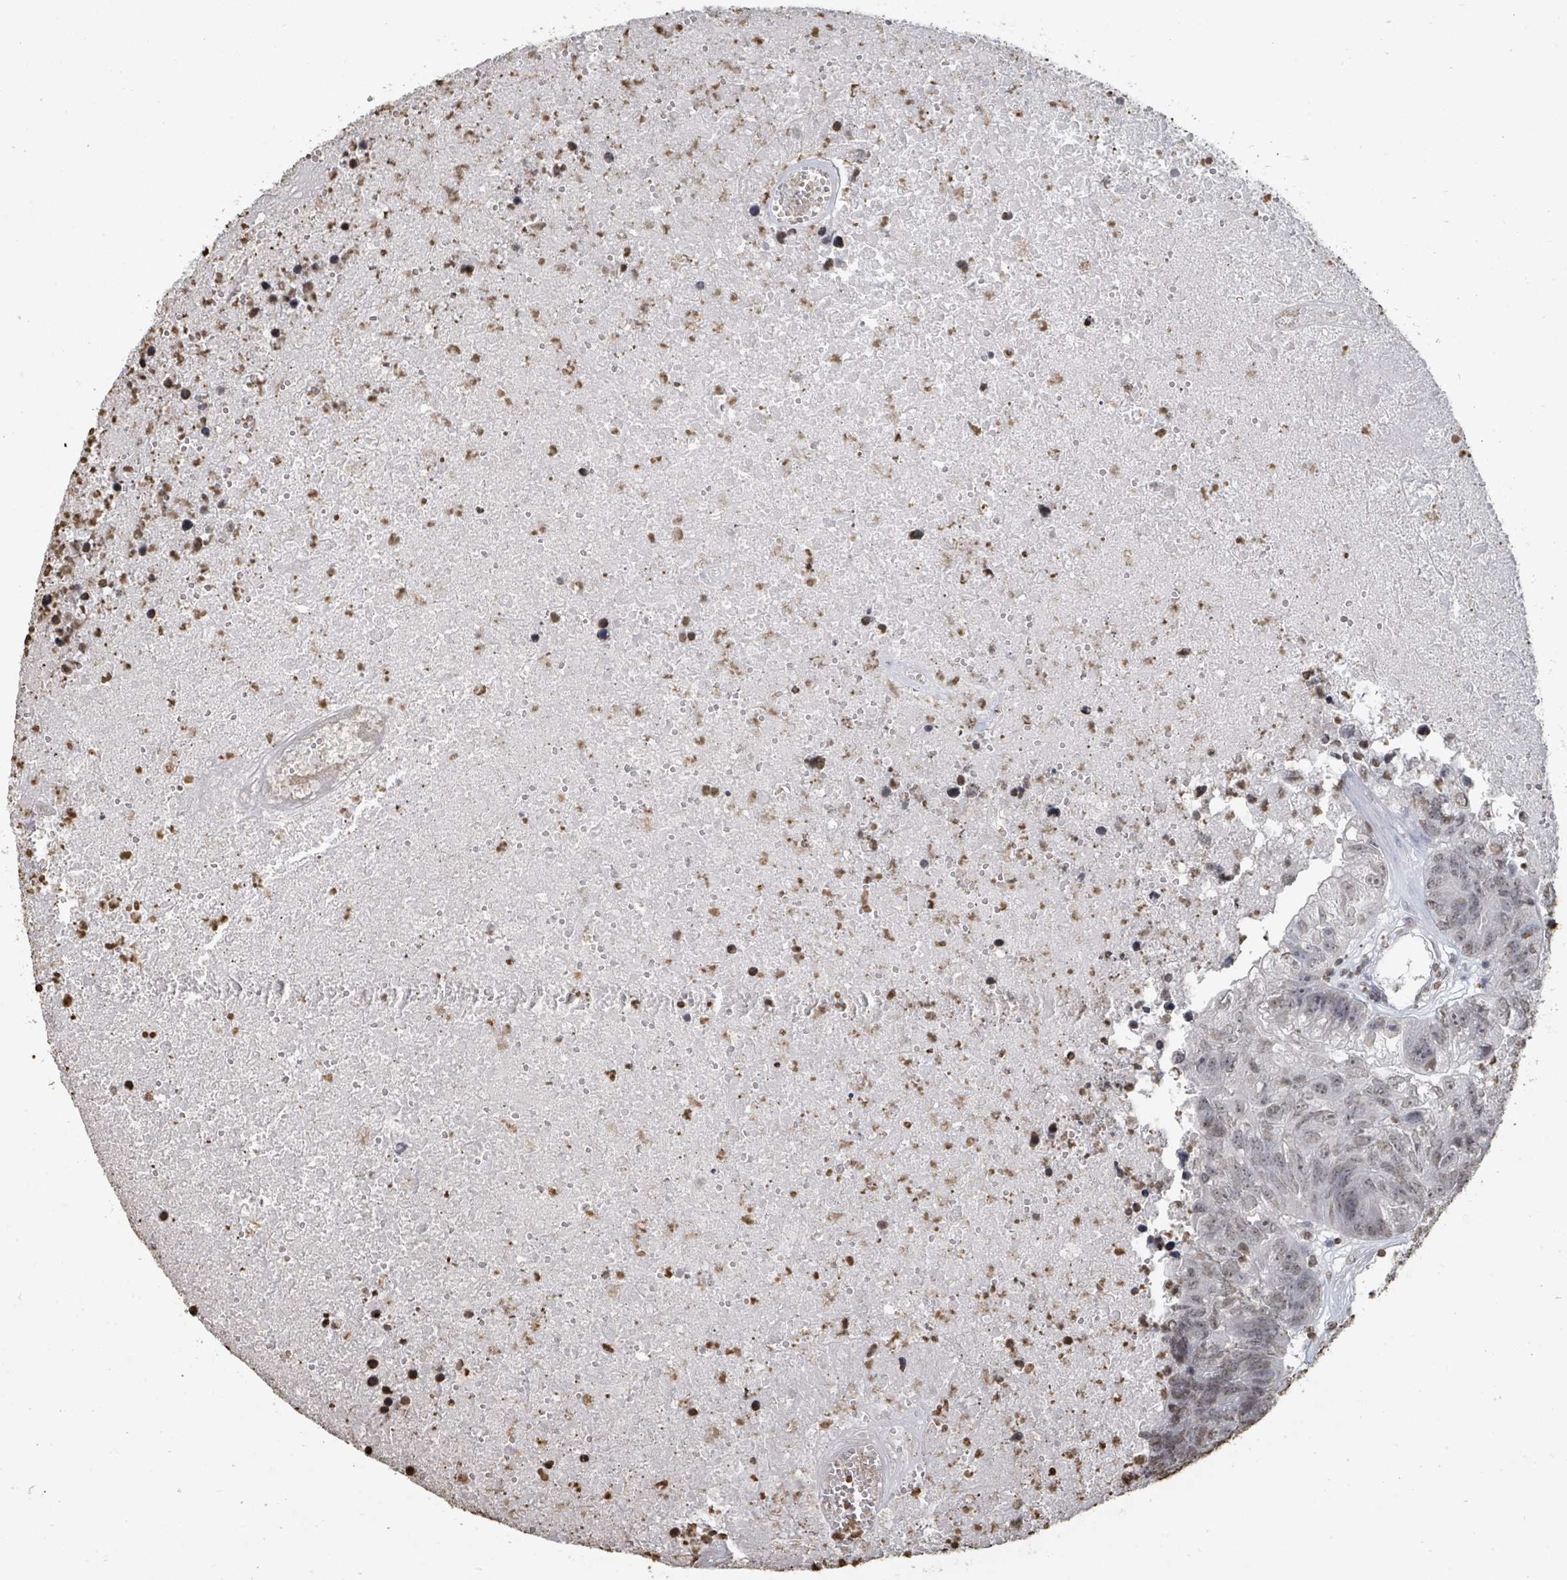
{"staining": {"intensity": "weak", "quantity": "<25%", "location": "nuclear"}, "tissue": "colorectal cancer", "cell_type": "Tumor cells", "image_type": "cancer", "snomed": [{"axis": "morphology", "description": "Adenocarcinoma, NOS"}, {"axis": "topography", "description": "Colon"}], "caption": "A high-resolution histopathology image shows immunohistochemistry staining of colorectal cancer, which exhibits no significant positivity in tumor cells.", "gene": "MRPS12", "patient": {"sex": "female", "age": 48}}